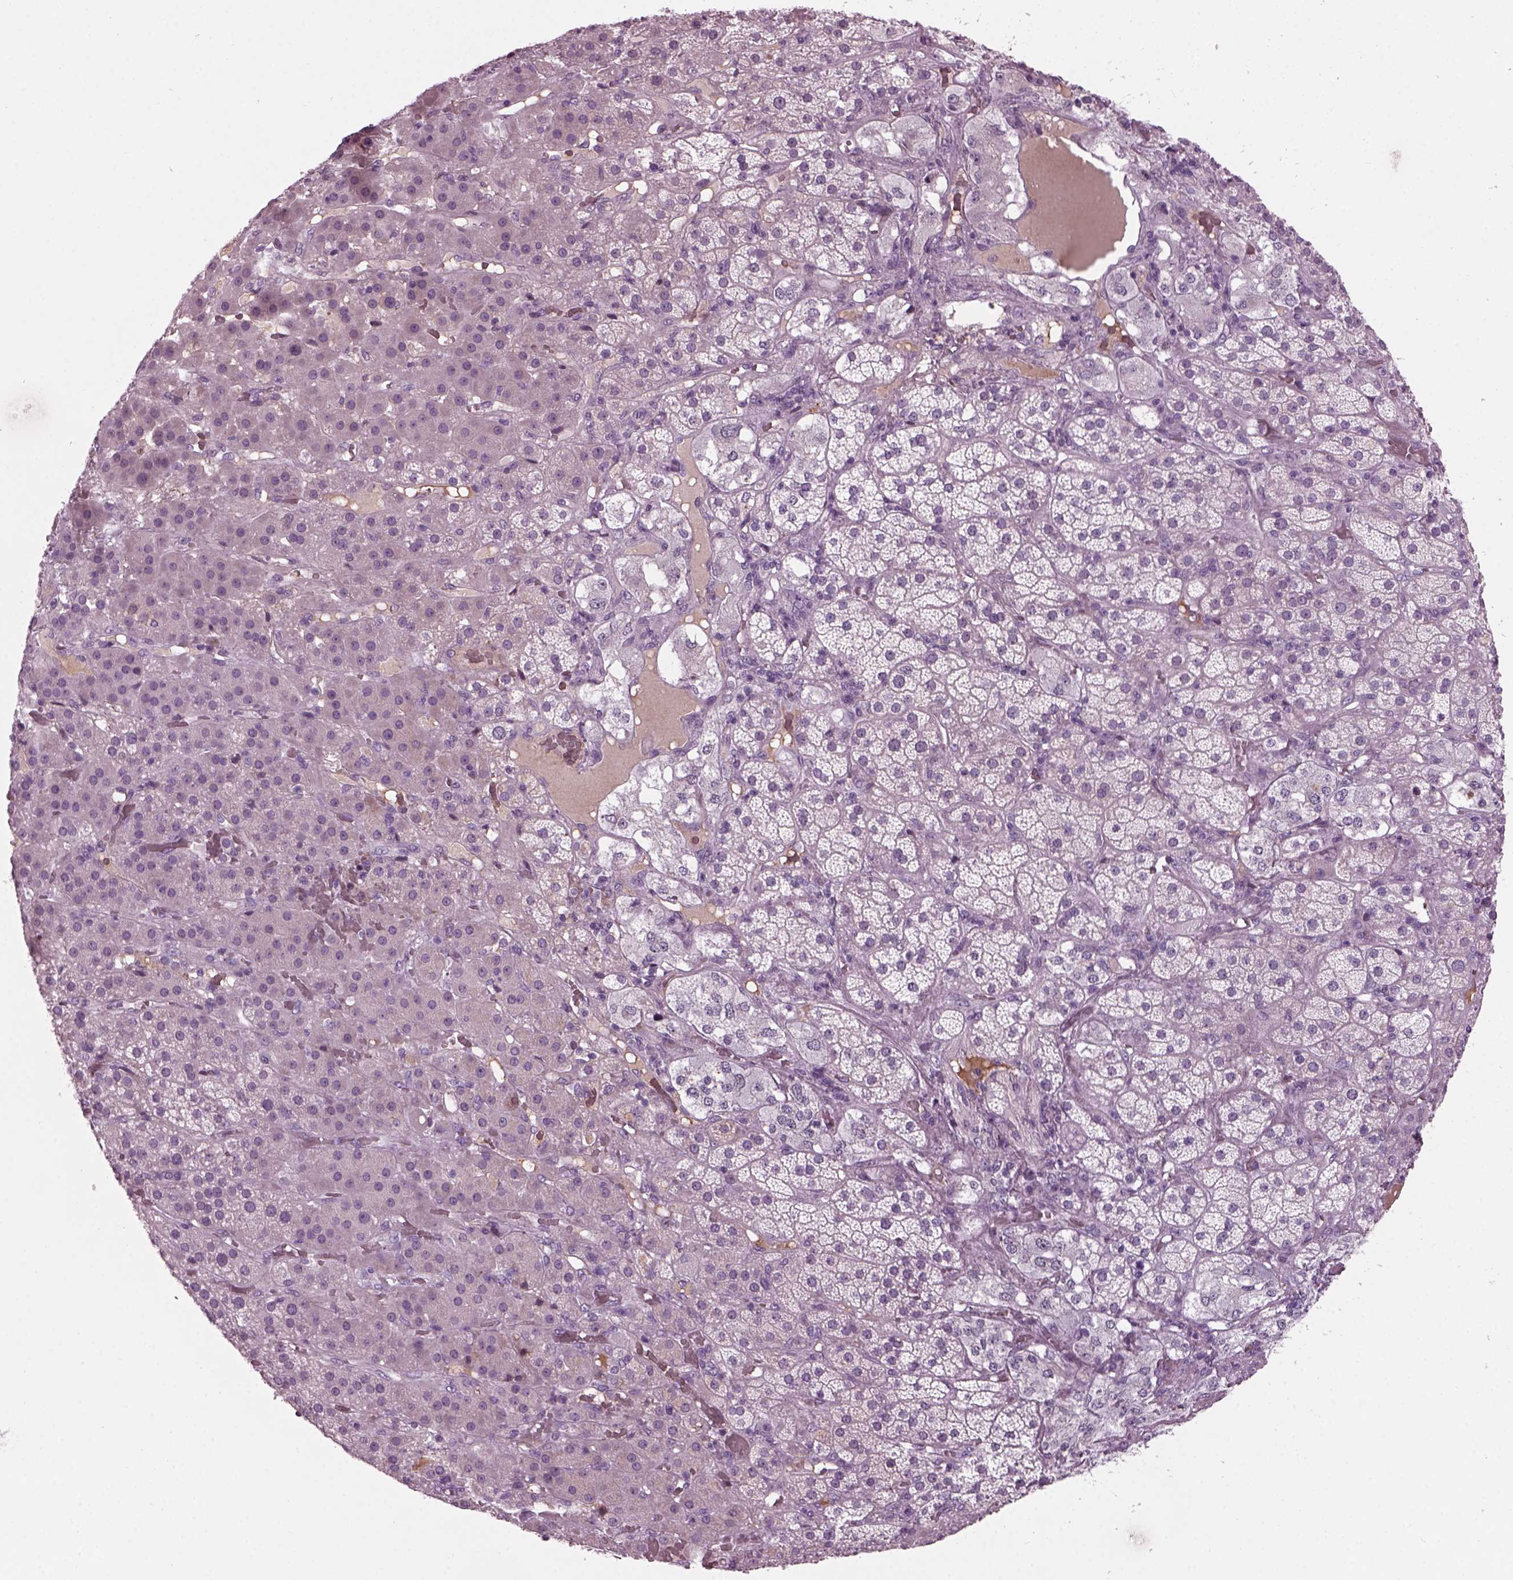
{"staining": {"intensity": "negative", "quantity": "none", "location": "none"}, "tissue": "adrenal gland", "cell_type": "Glandular cells", "image_type": "normal", "snomed": [{"axis": "morphology", "description": "Normal tissue, NOS"}, {"axis": "topography", "description": "Adrenal gland"}], "caption": "Glandular cells are negative for protein expression in unremarkable human adrenal gland. (Stains: DAB immunohistochemistry with hematoxylin counter stain, Microscopy: brightfield microscopy at high magnification).", "gene": "DPYSL5", "patient": {"sex": "male", "age": 57}}